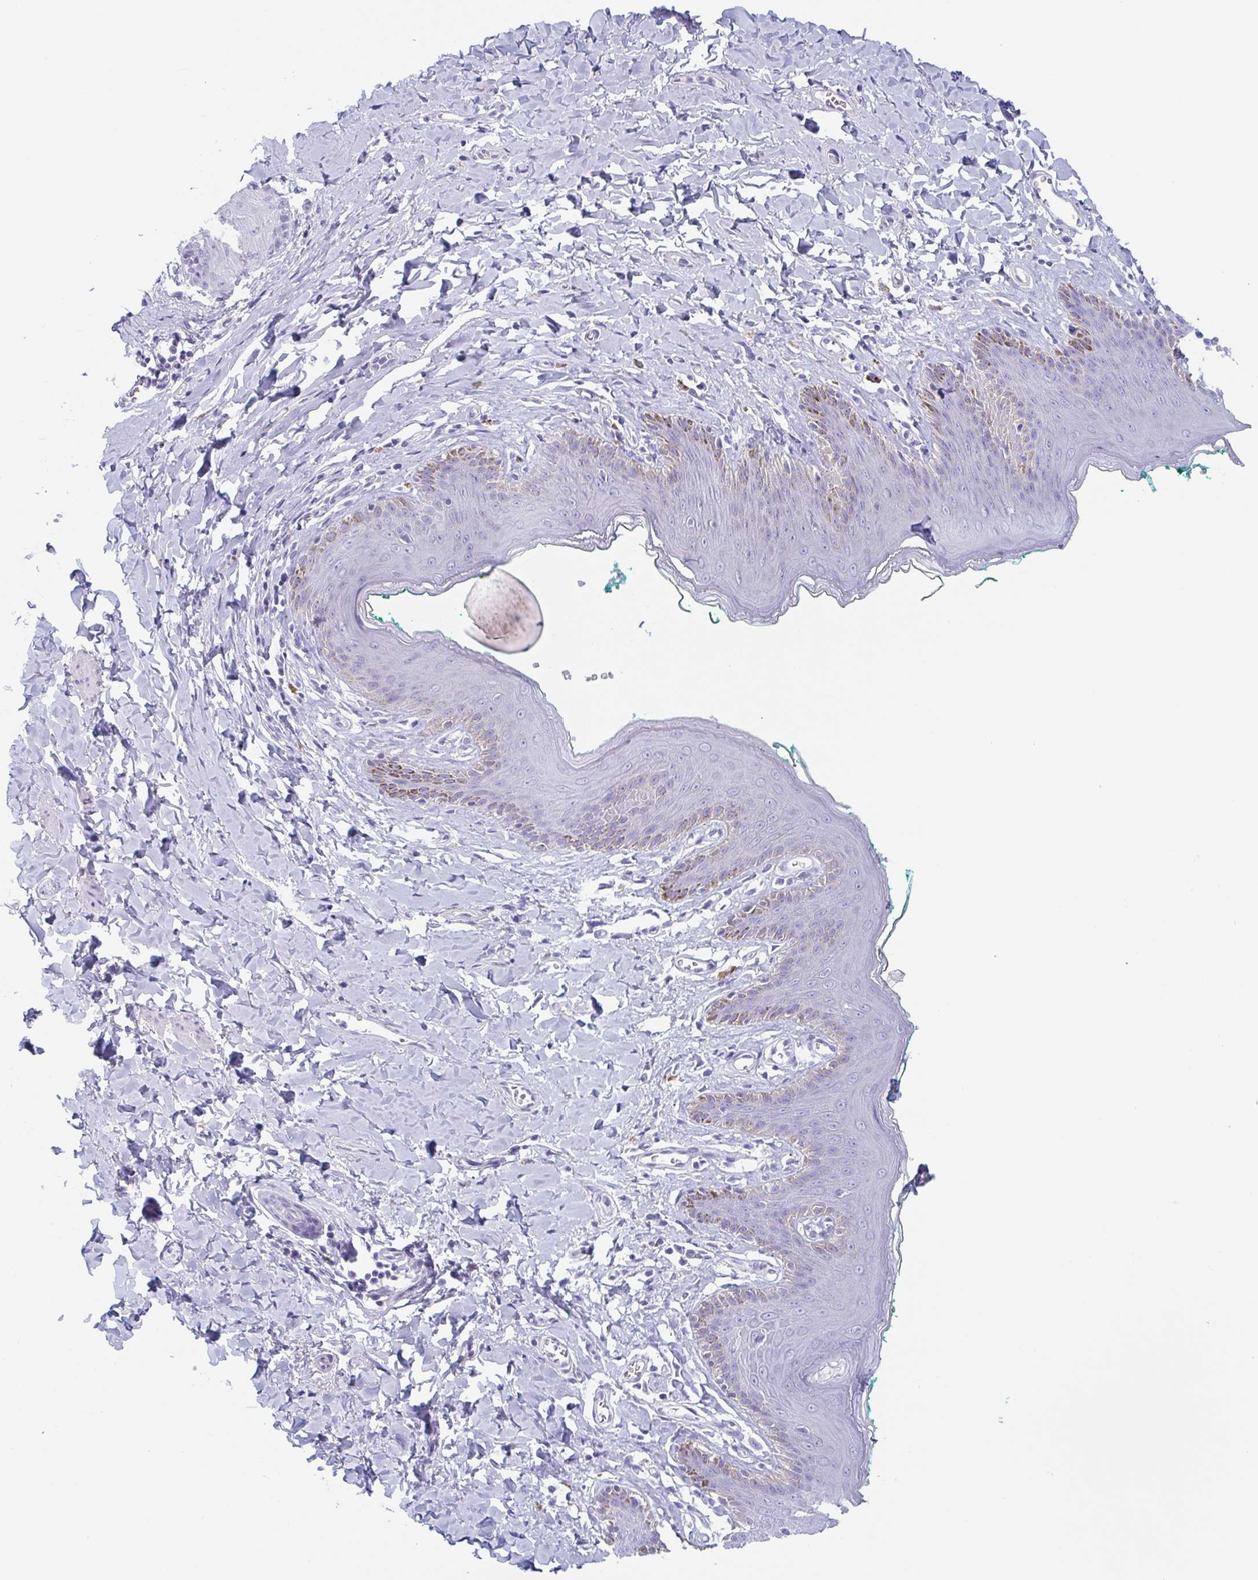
{"staining": {"intensity": "negative", "quantity": "none", "location": "none"}, "tissue": "skin", "cell_type": "Epidermal cells", "image_type": "normal", "snomed": [{"axis": "morphology", "description": "Normal tissue, NOS"}, {"axis": "topography", "description": "Vulva"}, {"axis": "topography", "description": "Peripheral nerve tissue"}], "caption": "The micrograph reveals no significant positivity in epidermal cells of skin. (Stains: DAB immunohistochemistry (IHC) with hematoxylin counter stain, Microscopy: brightfield microscopy at high magnification).", "gene": "TAGLN3", "patient": {"sex": "female", "age": 66}}